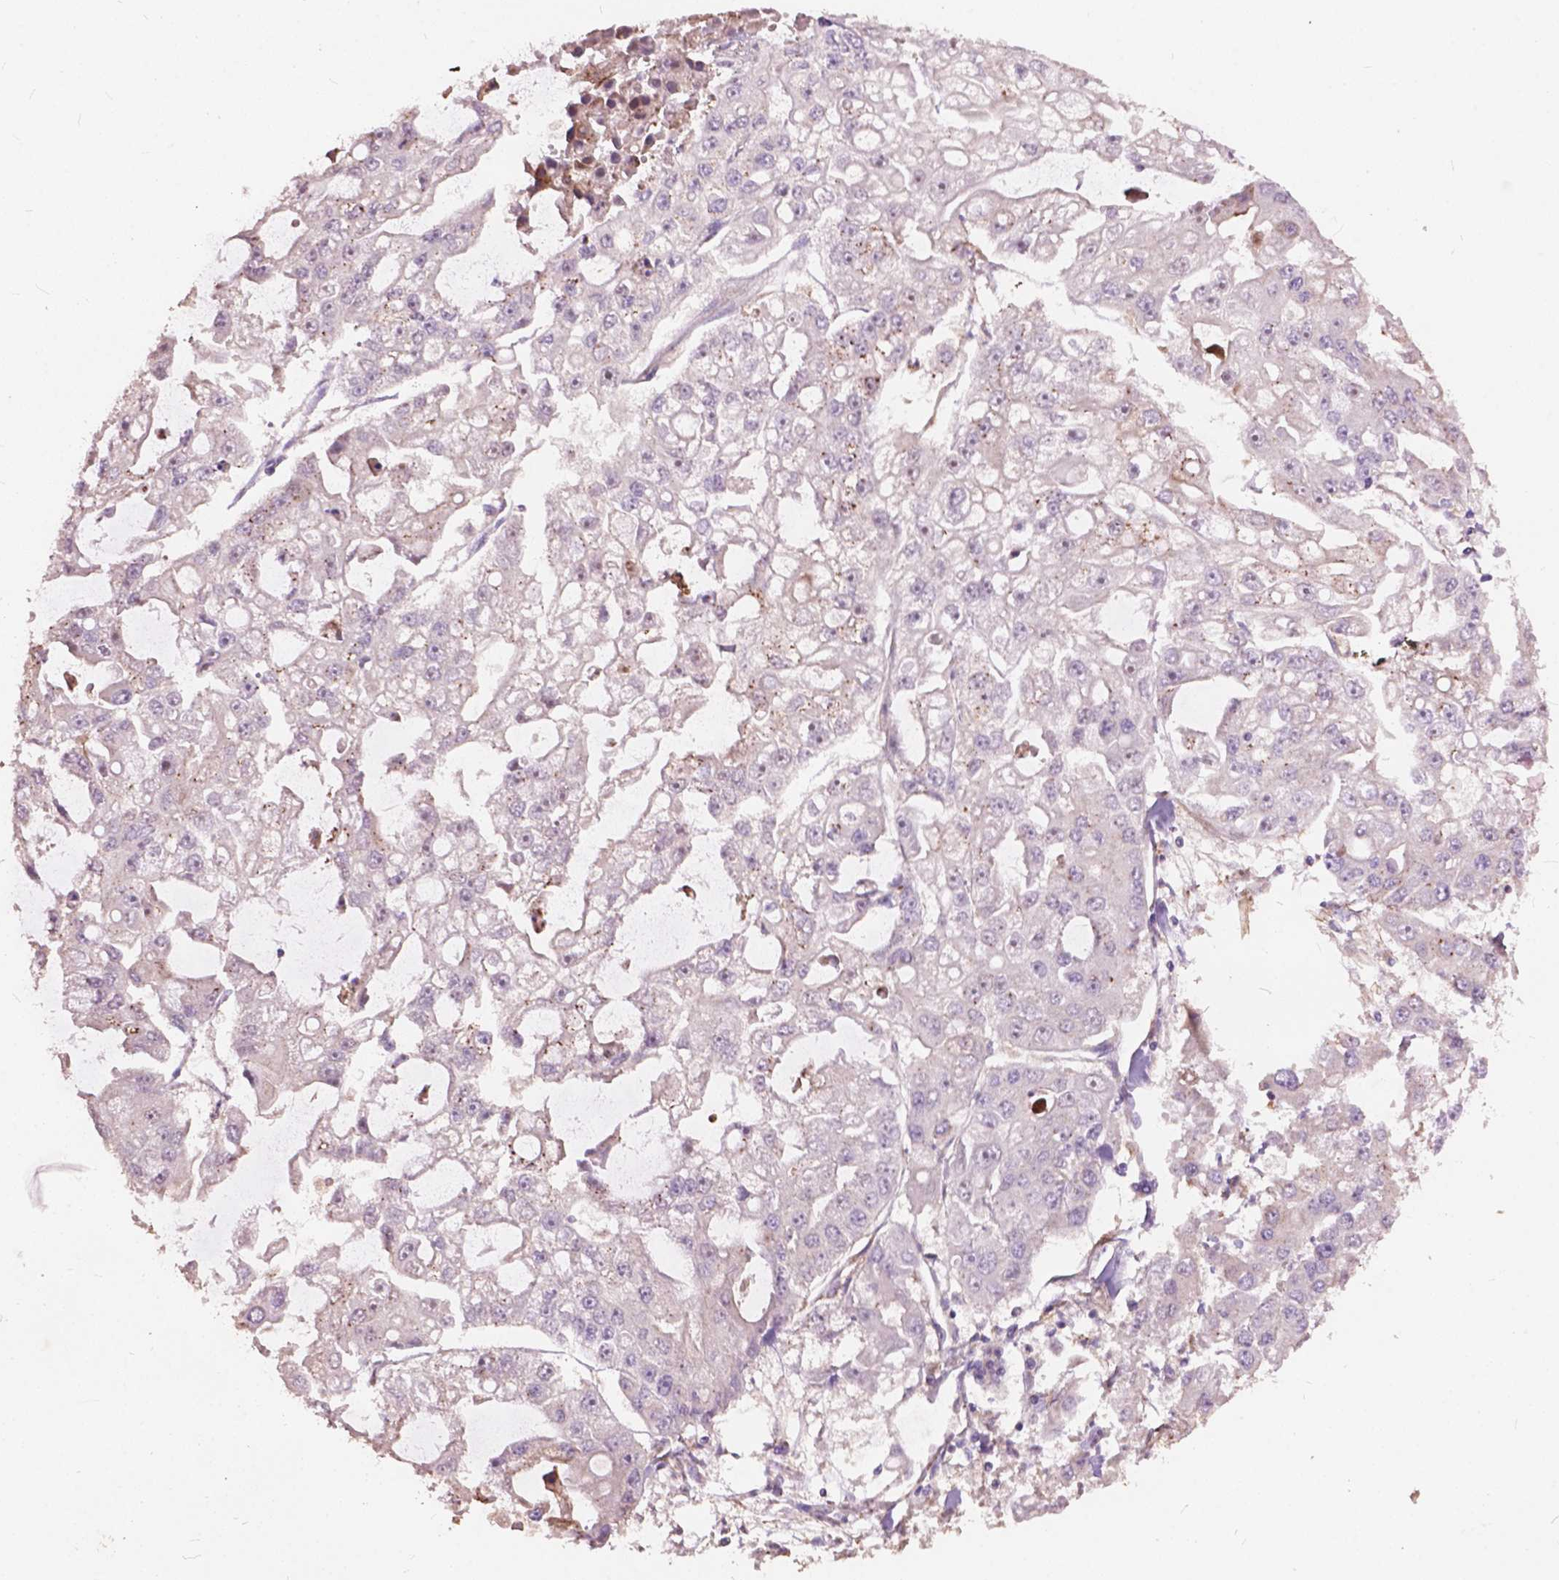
{"staining": {"intensity": "weak", "quantity": "<25%", "location": "cytoplasmic/membranous"}, "tissue": "ovarian cancer", "cell_type": "Tumor cells", "image_type": "cancer", "snomed": [{"axis": "morphology", "description": "Cystadenocarcinoma, serous, NOS"}, {"axis": "topography", "description": "Ovary"}], "caption": "IHC histopathology image of neoplastic tissue: human ovarian cancer (serous cystadenocarcinoma) stained with DAB displays no significant protein staining in tumor cells.", "gene": "FNIP1", "patient": {"sex": "female", "age": 56}}